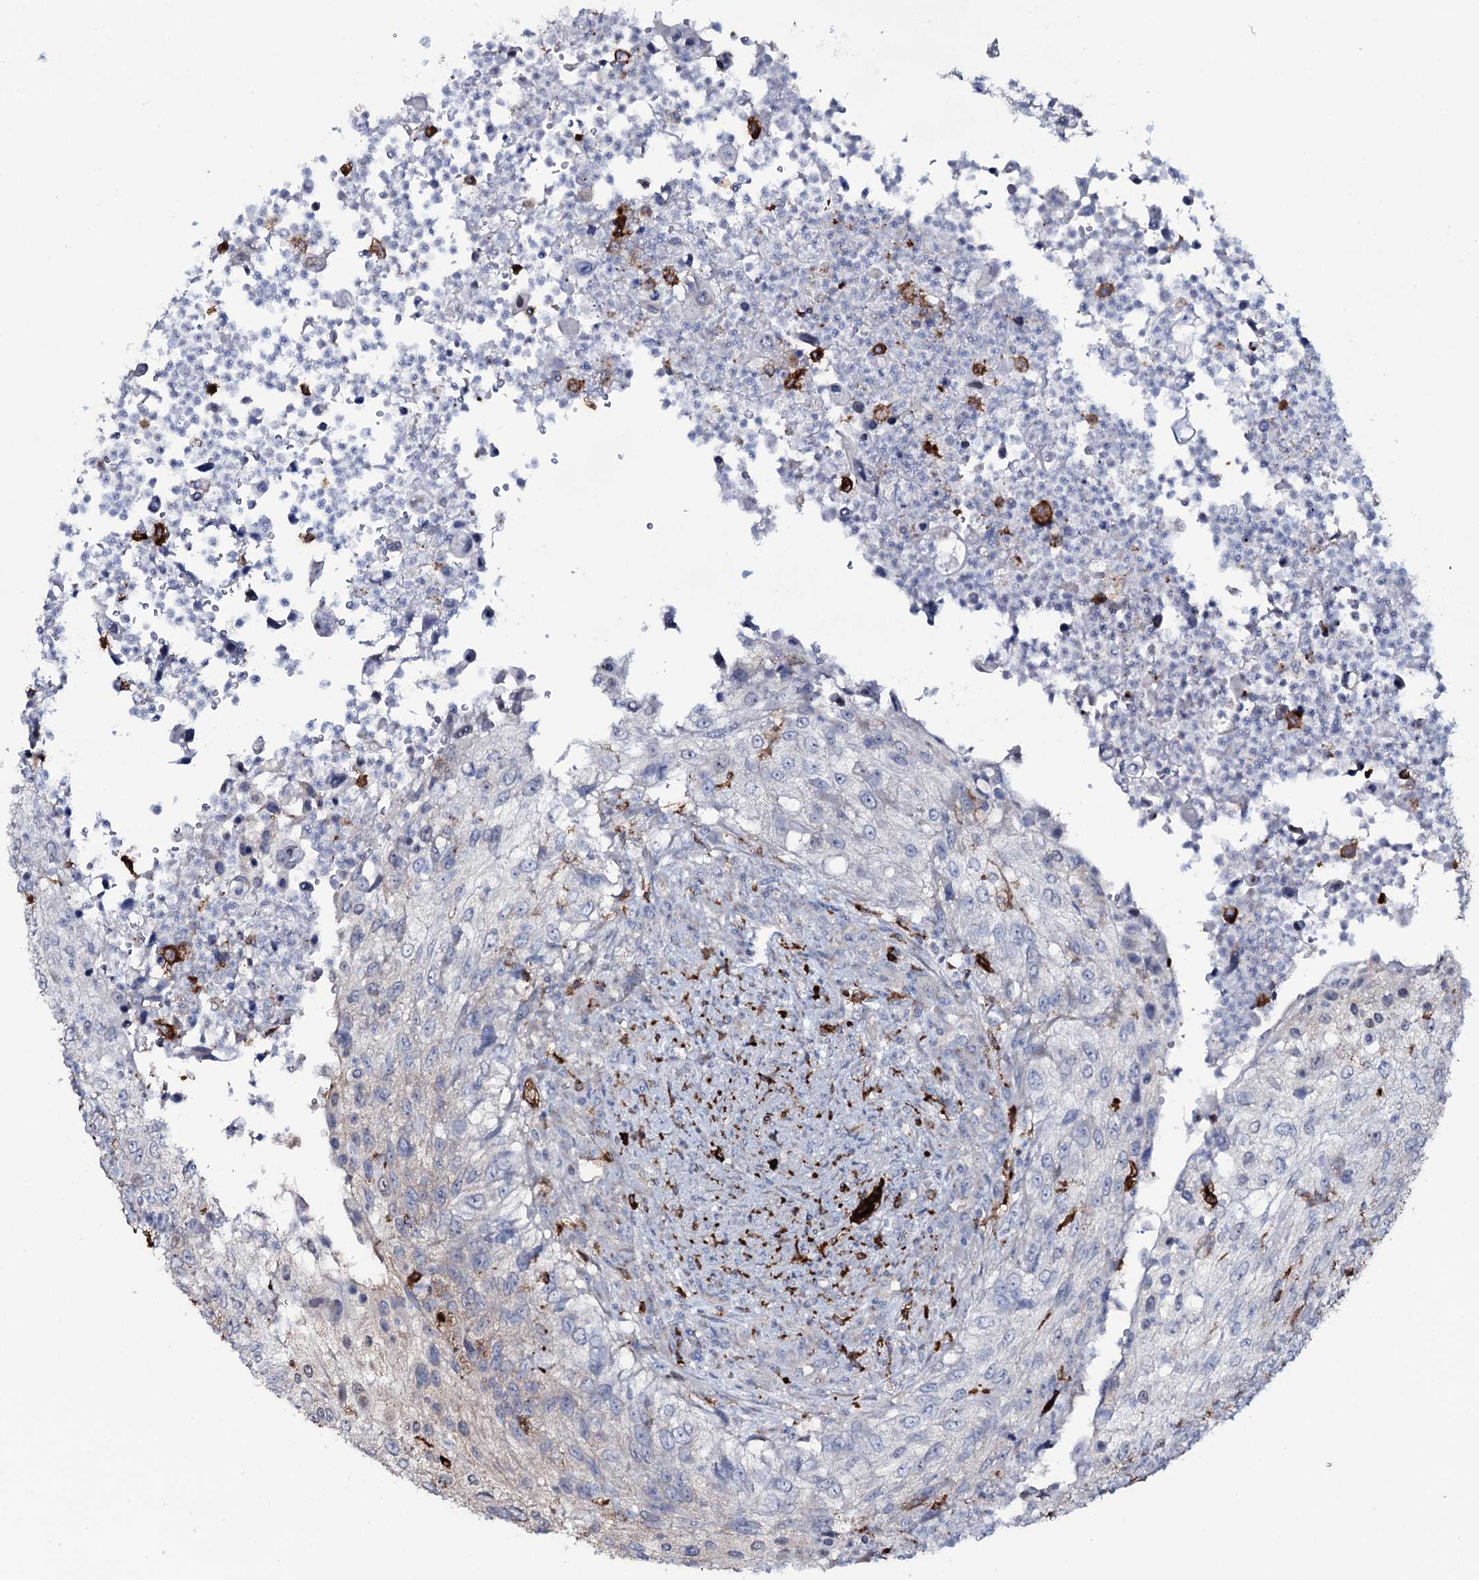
{"staining": {"intensity": "negative", "quantity": "none", "location": "none"}, "tissue": "urothelial cancer", "cell_type": "Tumor cells", "image_type": "cancer", "snomed": [{"axis": "morphology", "description": "Urothelial carcinoma, High grade"}, {"axis": "topography", "description": "Urinary bladder"}], "caption": "DAB (3,3'-diaminobenzidine) immunohistochemical staining of human urothelial cancer shows no significant staining in tumor cells. (DAB (3,3'-diaminobenzidine) IHC, high magnification).", "gene": "OSBPL2", "patient": {"sex": "female", "age": 60}}